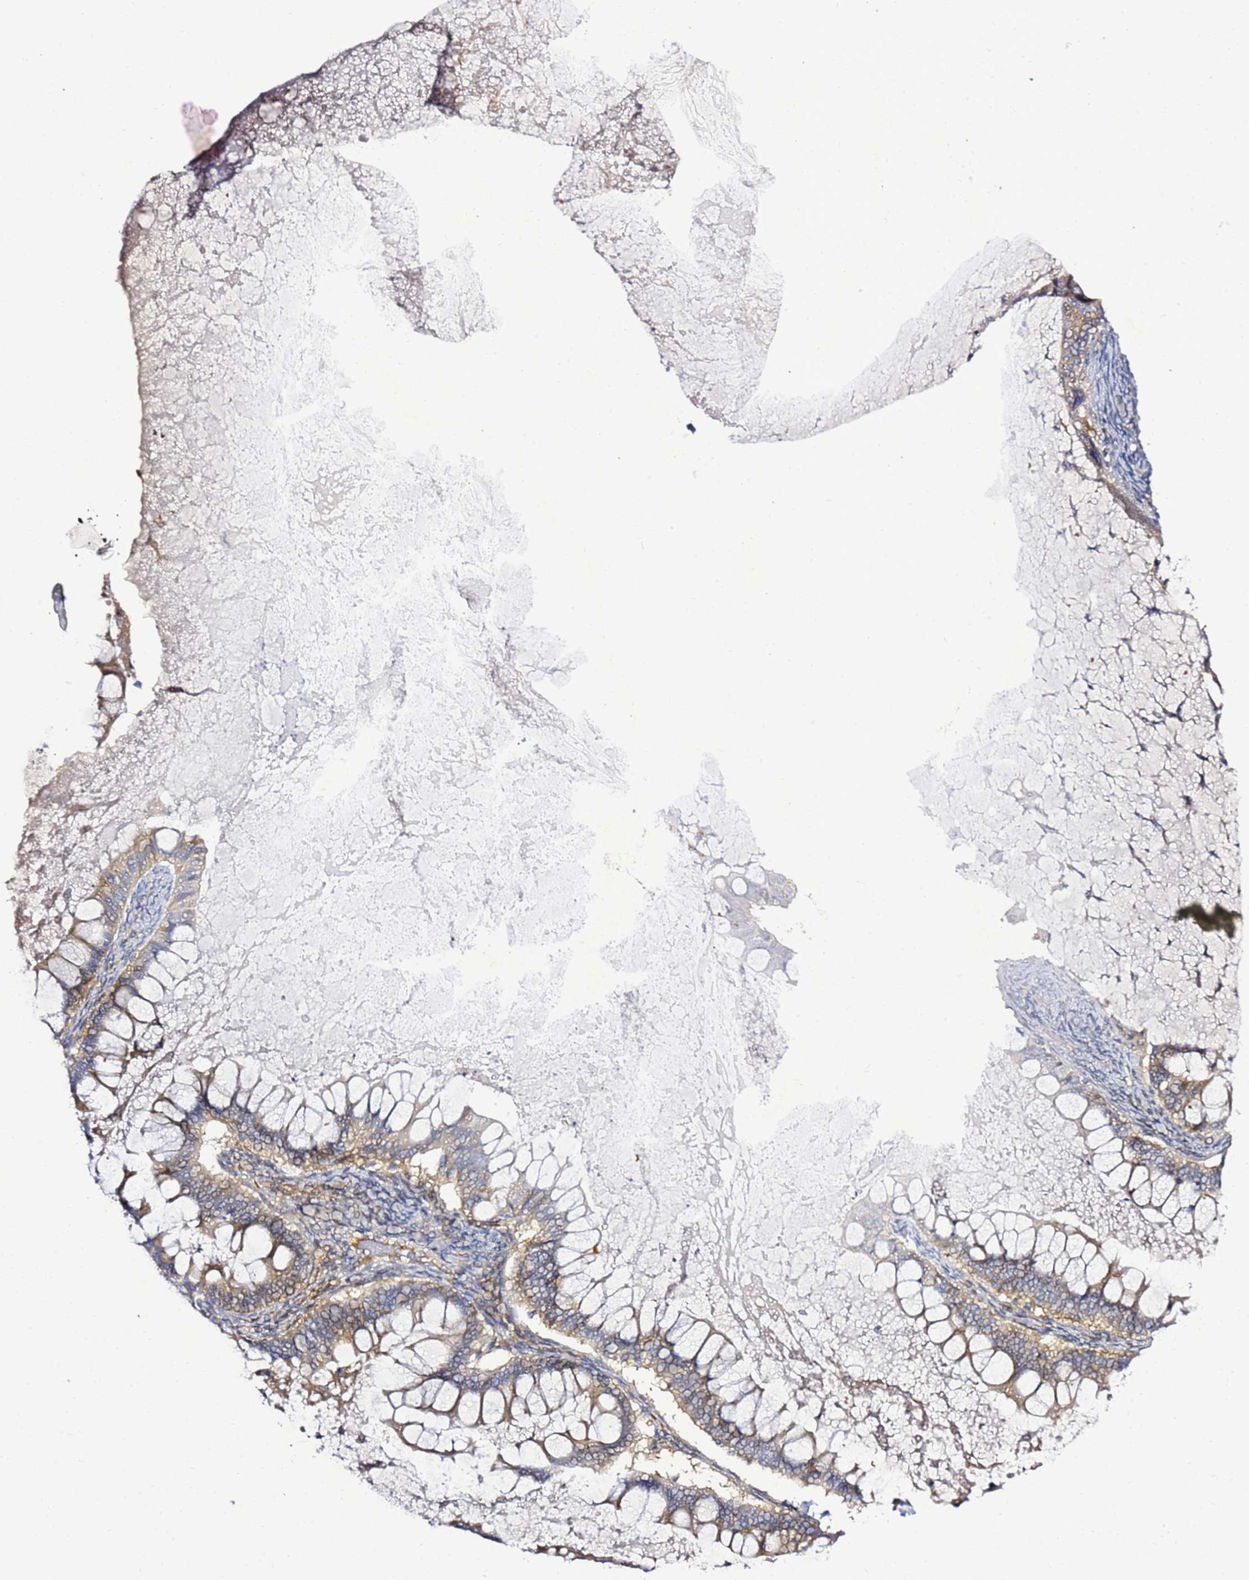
{"staining": {"intensity": "moderate", "quantity": ">75%", "location": "cytoplasmic/membranous"}, "tissue": "ovarian cancer", "cell_type": "Tumor cells", "image_type": "cancer", "snomed": [{"axis": "morphology", "description": "Cystadenocarcinoma, mucinous, NOS"}, {"axis": "topography", "description": "Ovary"}], "caption": "Protein positivity by IHC reveals moderate cytoplasmic/membranous positivity in about >75% of tumor cells in ovarian mucinous cystadenocarcinoma.", "gene": "NOL8", "patient": {"sex": "female", "age": 61}}